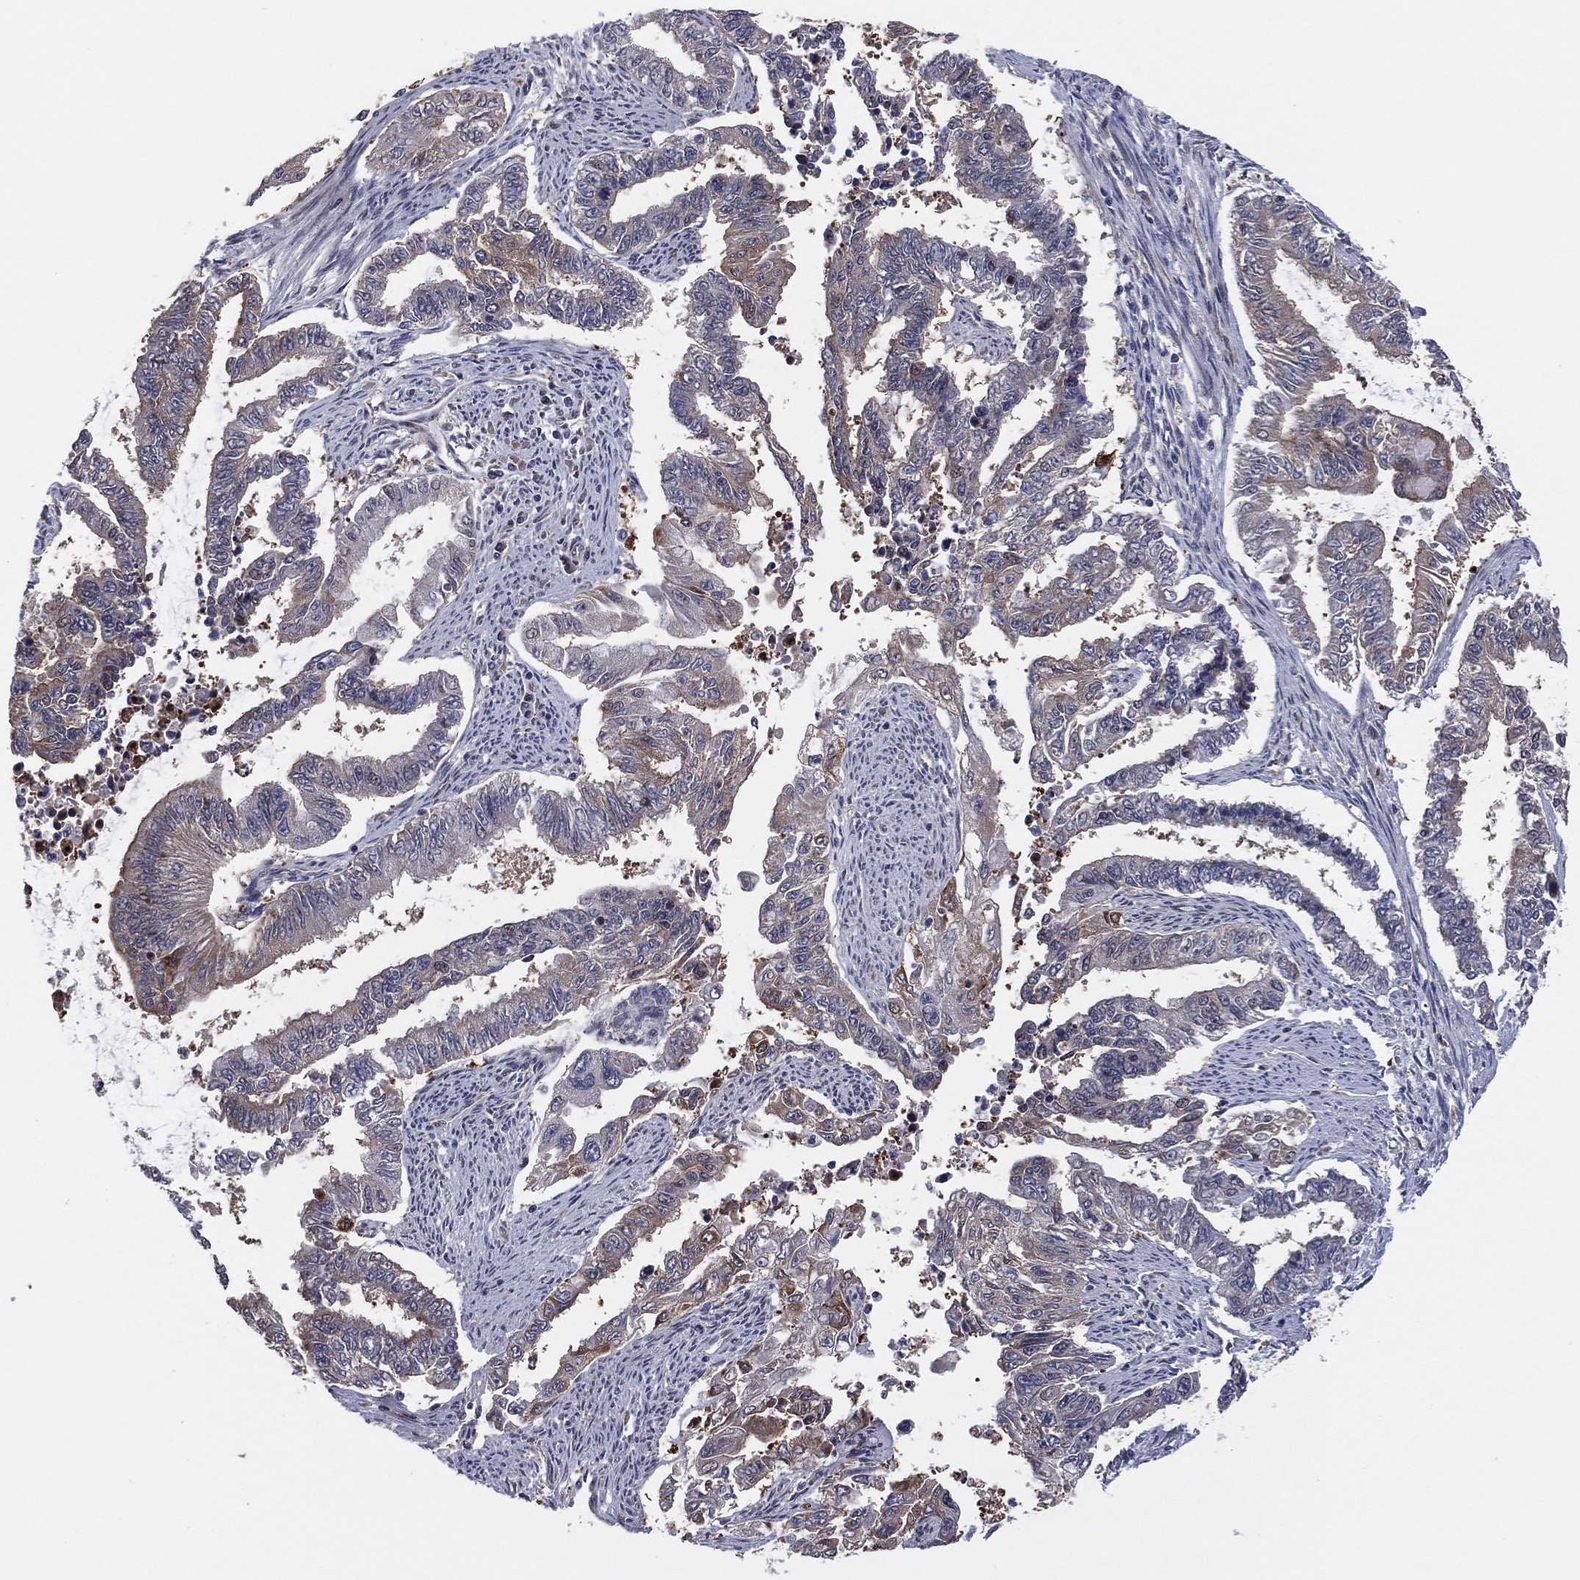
{"staining": {"intensity": "weak", "quantity": "<25%", "location": "cytoplasmic/membranous"}, "tissue": "endometrial cancer", "cell_type": "Tumor cells", "image_type": "cancer", "snomed": [{"axis": "morphology", "description": "Adenocarcinoma, NOS"}, {"axis": "topography", "description": "Uterus"}], "caption": "This is a image of immunohistochemistry (IHC) staining of endometrial cancer, which shows no expression in tumor cells.", "gene": "SNCG", "patient": {"sex": "female", "age": 59}}